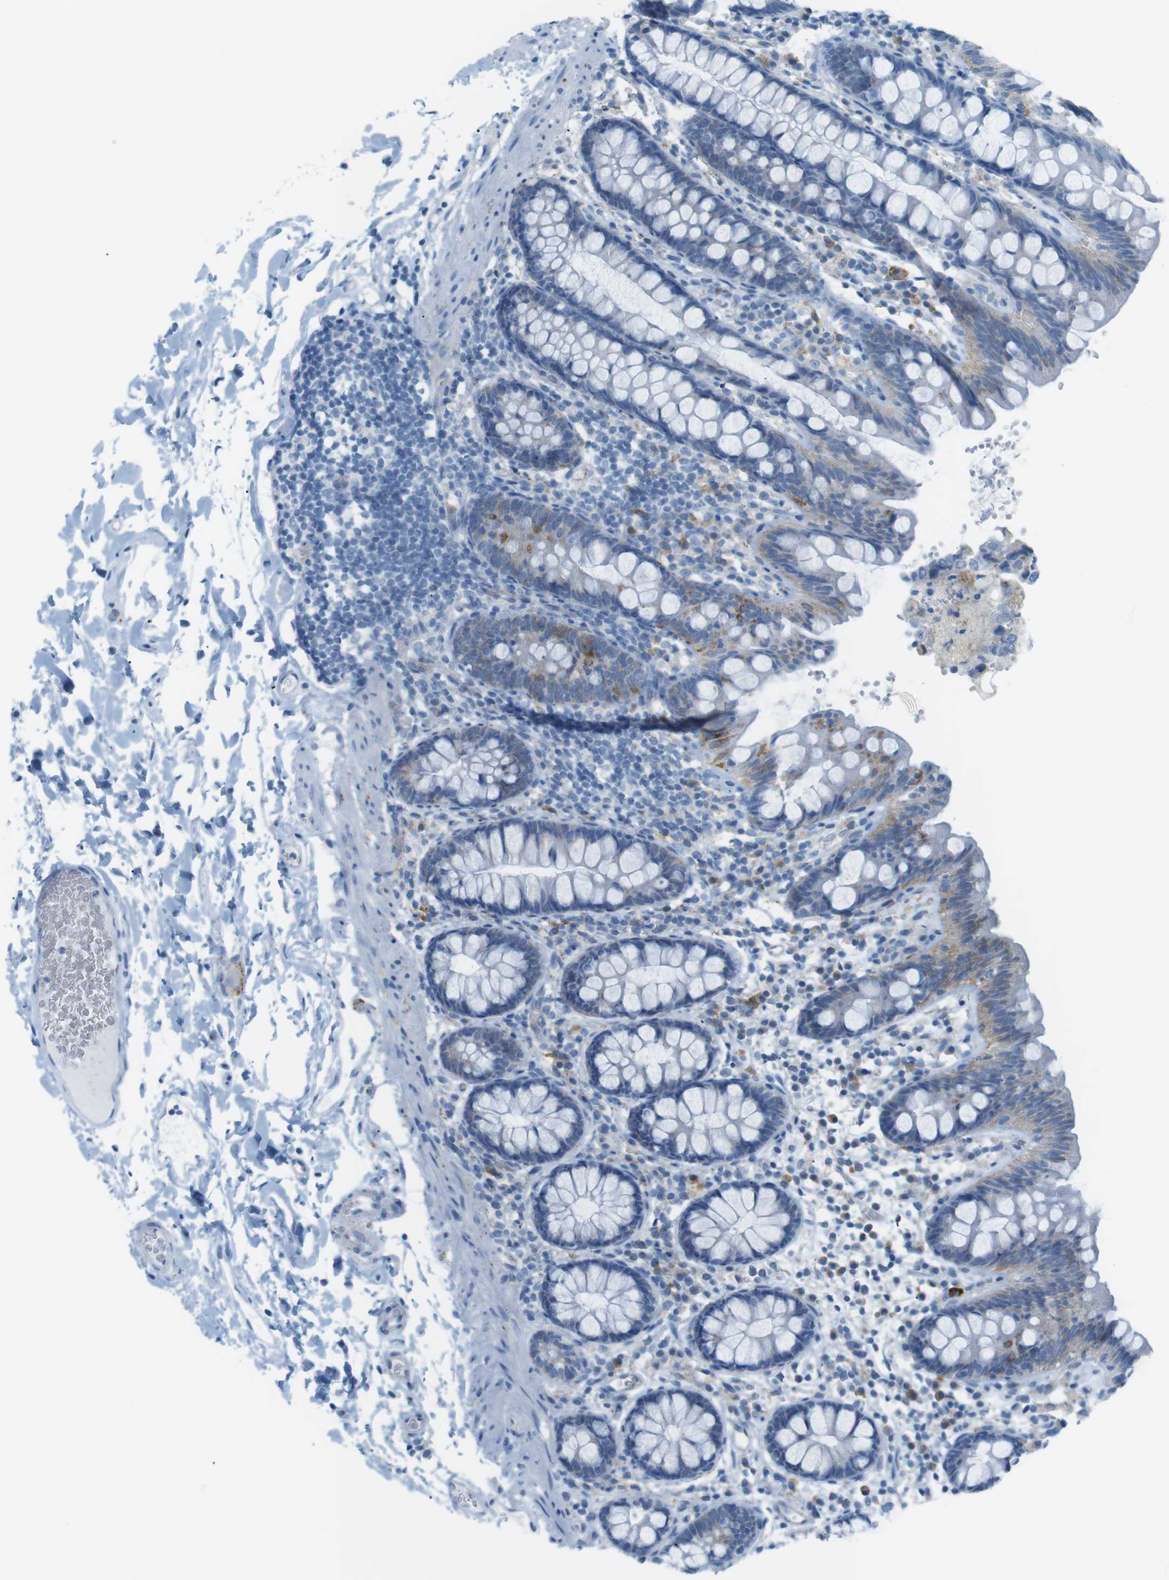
{"staining": {"intensity": "negative", "quantity": "none", "location": "none"}, "tissue": "colon", "cell_type": "Endothelial cells", "image_type": "normal", "snomed": [{"axis": "morphology", "description": "Normal tissue, NOS"}, {"axis": "topography", "description": "Colon"}], "caption": "Immunohistochemical staining of unremarkable colon displays no significant expression in endothelial cells.", "gene": "VAMP1", "patient": {"sex": "female", "age": 80}}